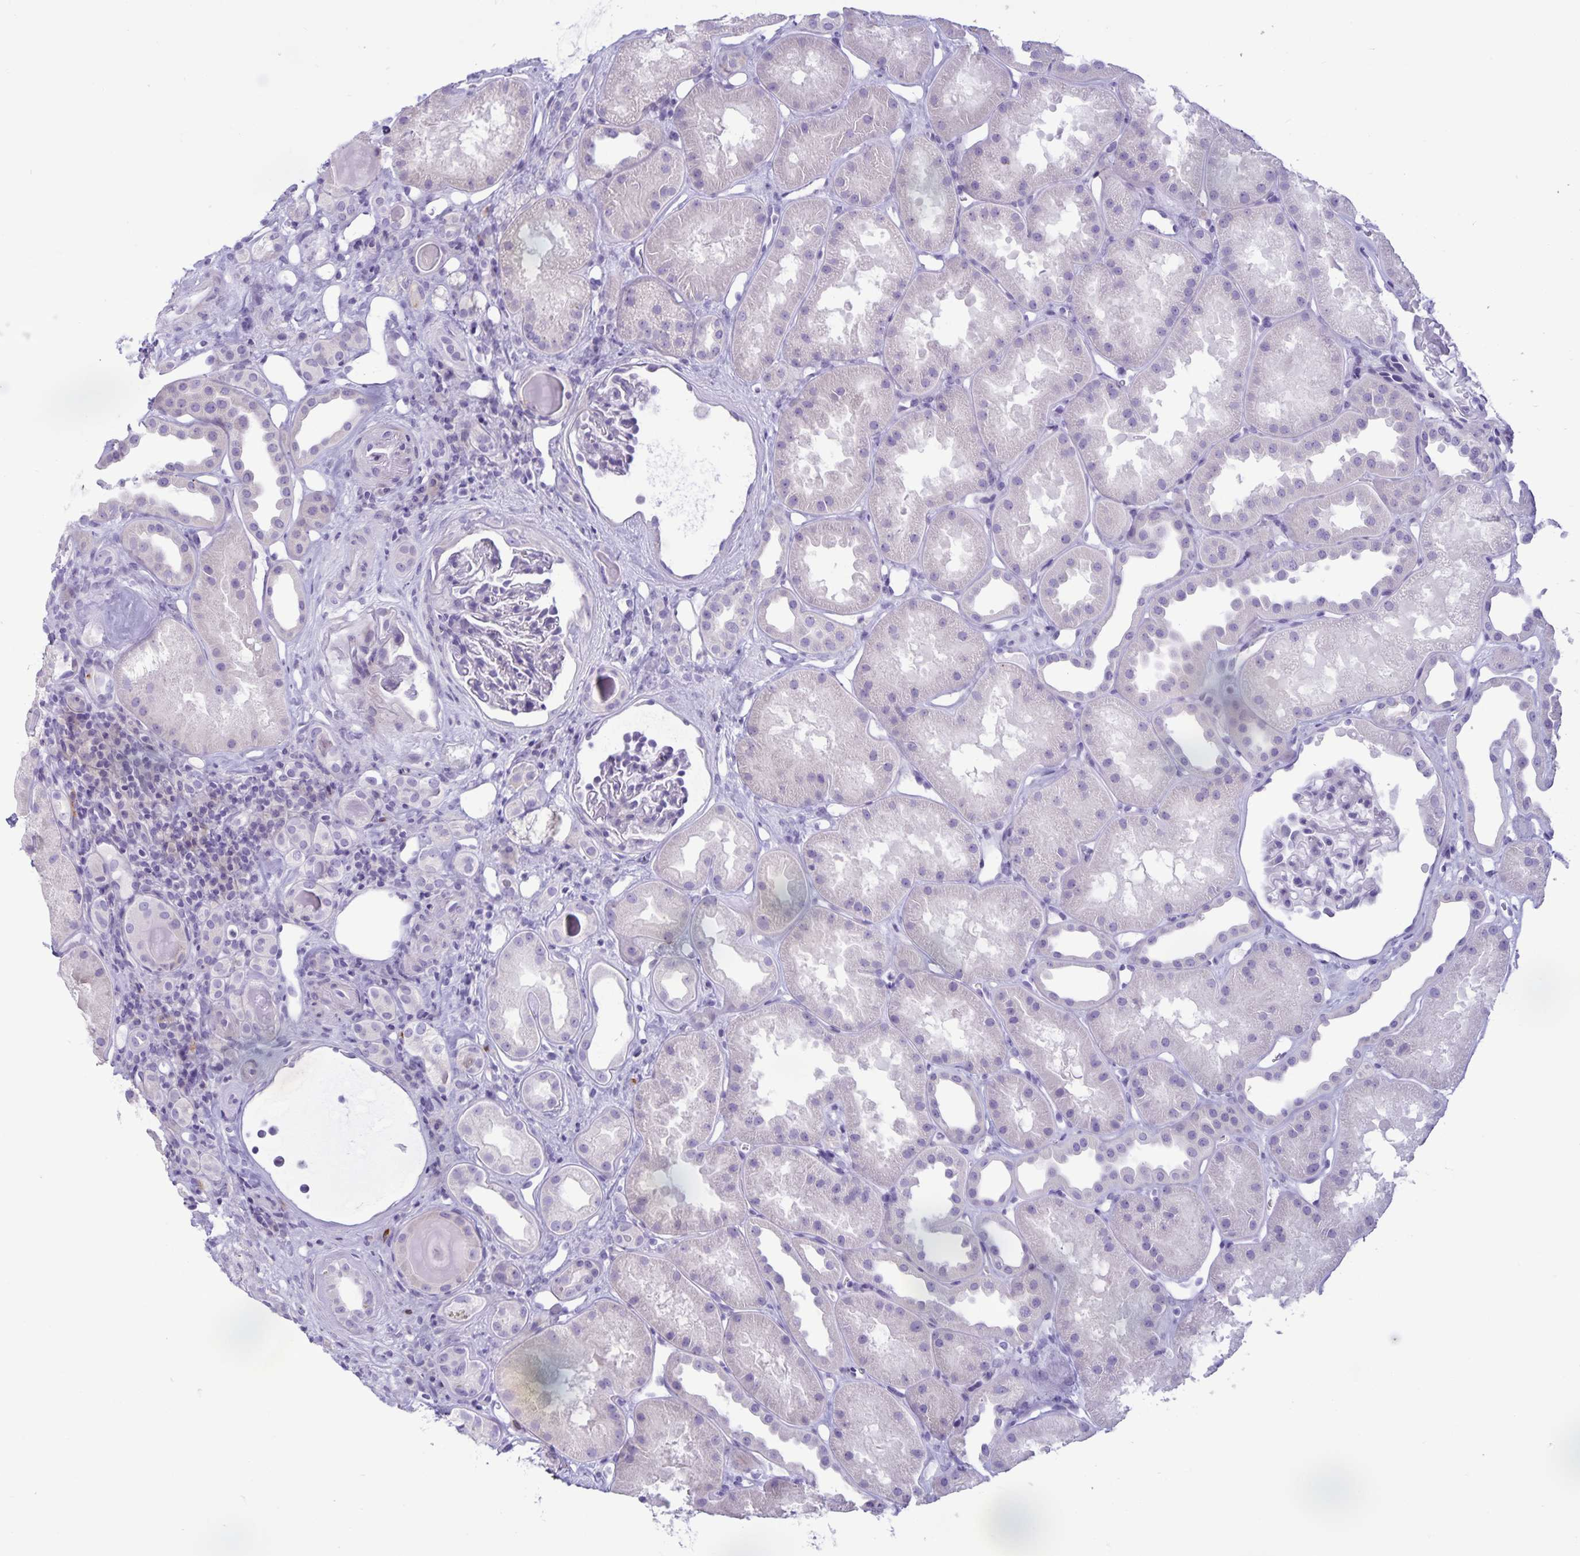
{"staining": {"intensity": "negative", "quantity": "none", "location": "none"}, "tissue": "kidney", "cell_type": "Cells in glomeruli", "image_type": "normal", "snomed": [{"axis": "morphology", "description": "Normal tissue, NOS"}, {"axis": "topography", "description": "Kidney"}], "caption": "IHC photomicrograph of unremarkable kidney stained for a protein (brown), which exhibits no positivity in cells in glomeruli. (Brightfield microscopy of DAB (3,3'-diaminobenzidine) immunohistochemistry (IHC) at high magnification).", "gene": "IBTK", "patient": {"sex": "male", "age": 61}}